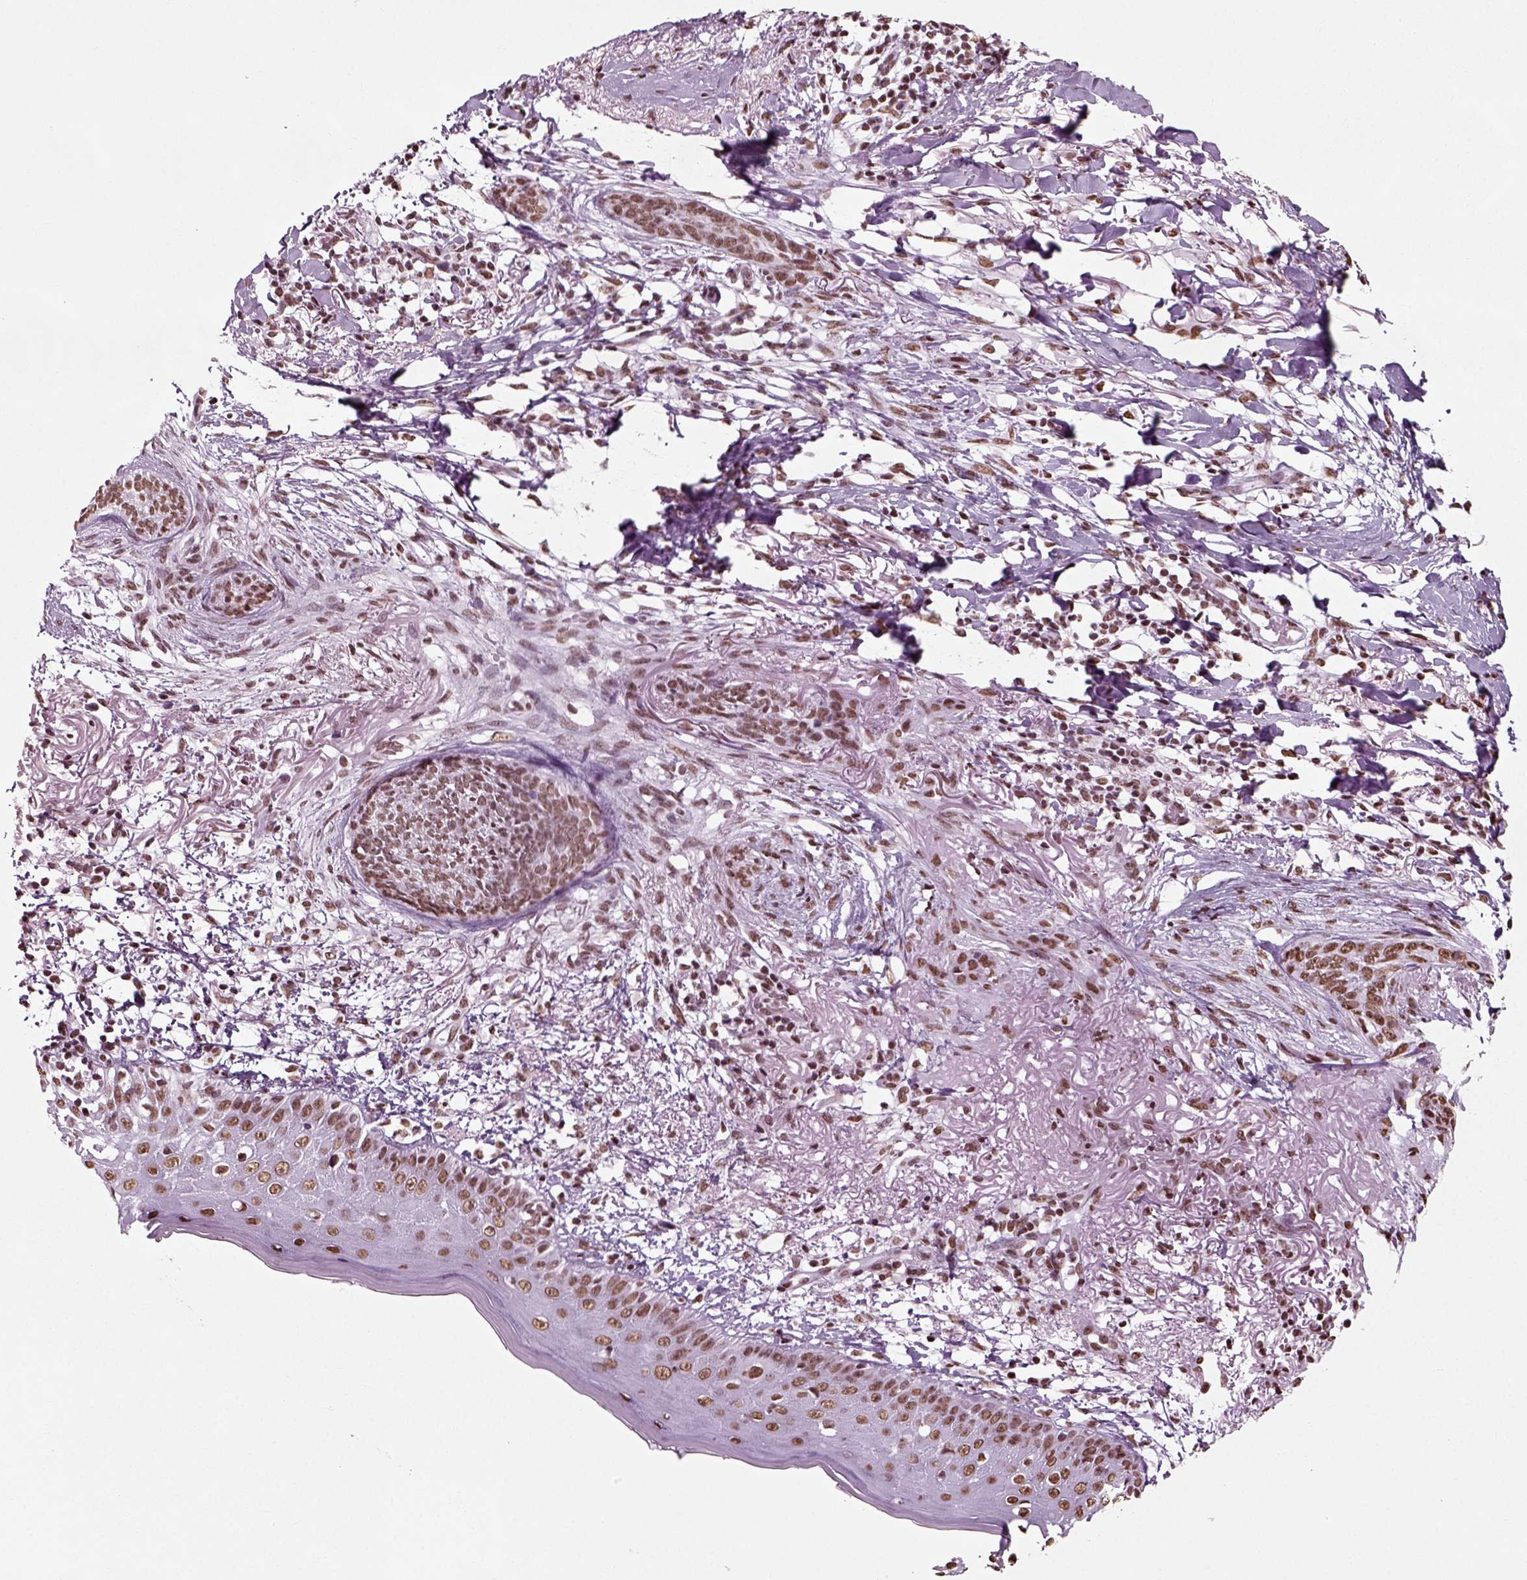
{"staining": {"intensity": "moderate", "quantity": ">75%", "location": "nuclear"}, "tissue": "skin cancer", "cell_type": "Tumor cells", "image_type": "cancer", "snomed": [{"axis": "morphology", "description": "Normal tissue, NOS"}, {"axis": "morphology", "description": "Basal cell carcinoma"}, {"axis": "topography", "description": "Skin"}], "caption": "Tumor cells reveal medium levels of moderate nuclear positivity in about >75% of cells in human basal cell carcinoma (skin).", "gene": "POLR1H", "patient": {"sex": "male", "age": 84}}